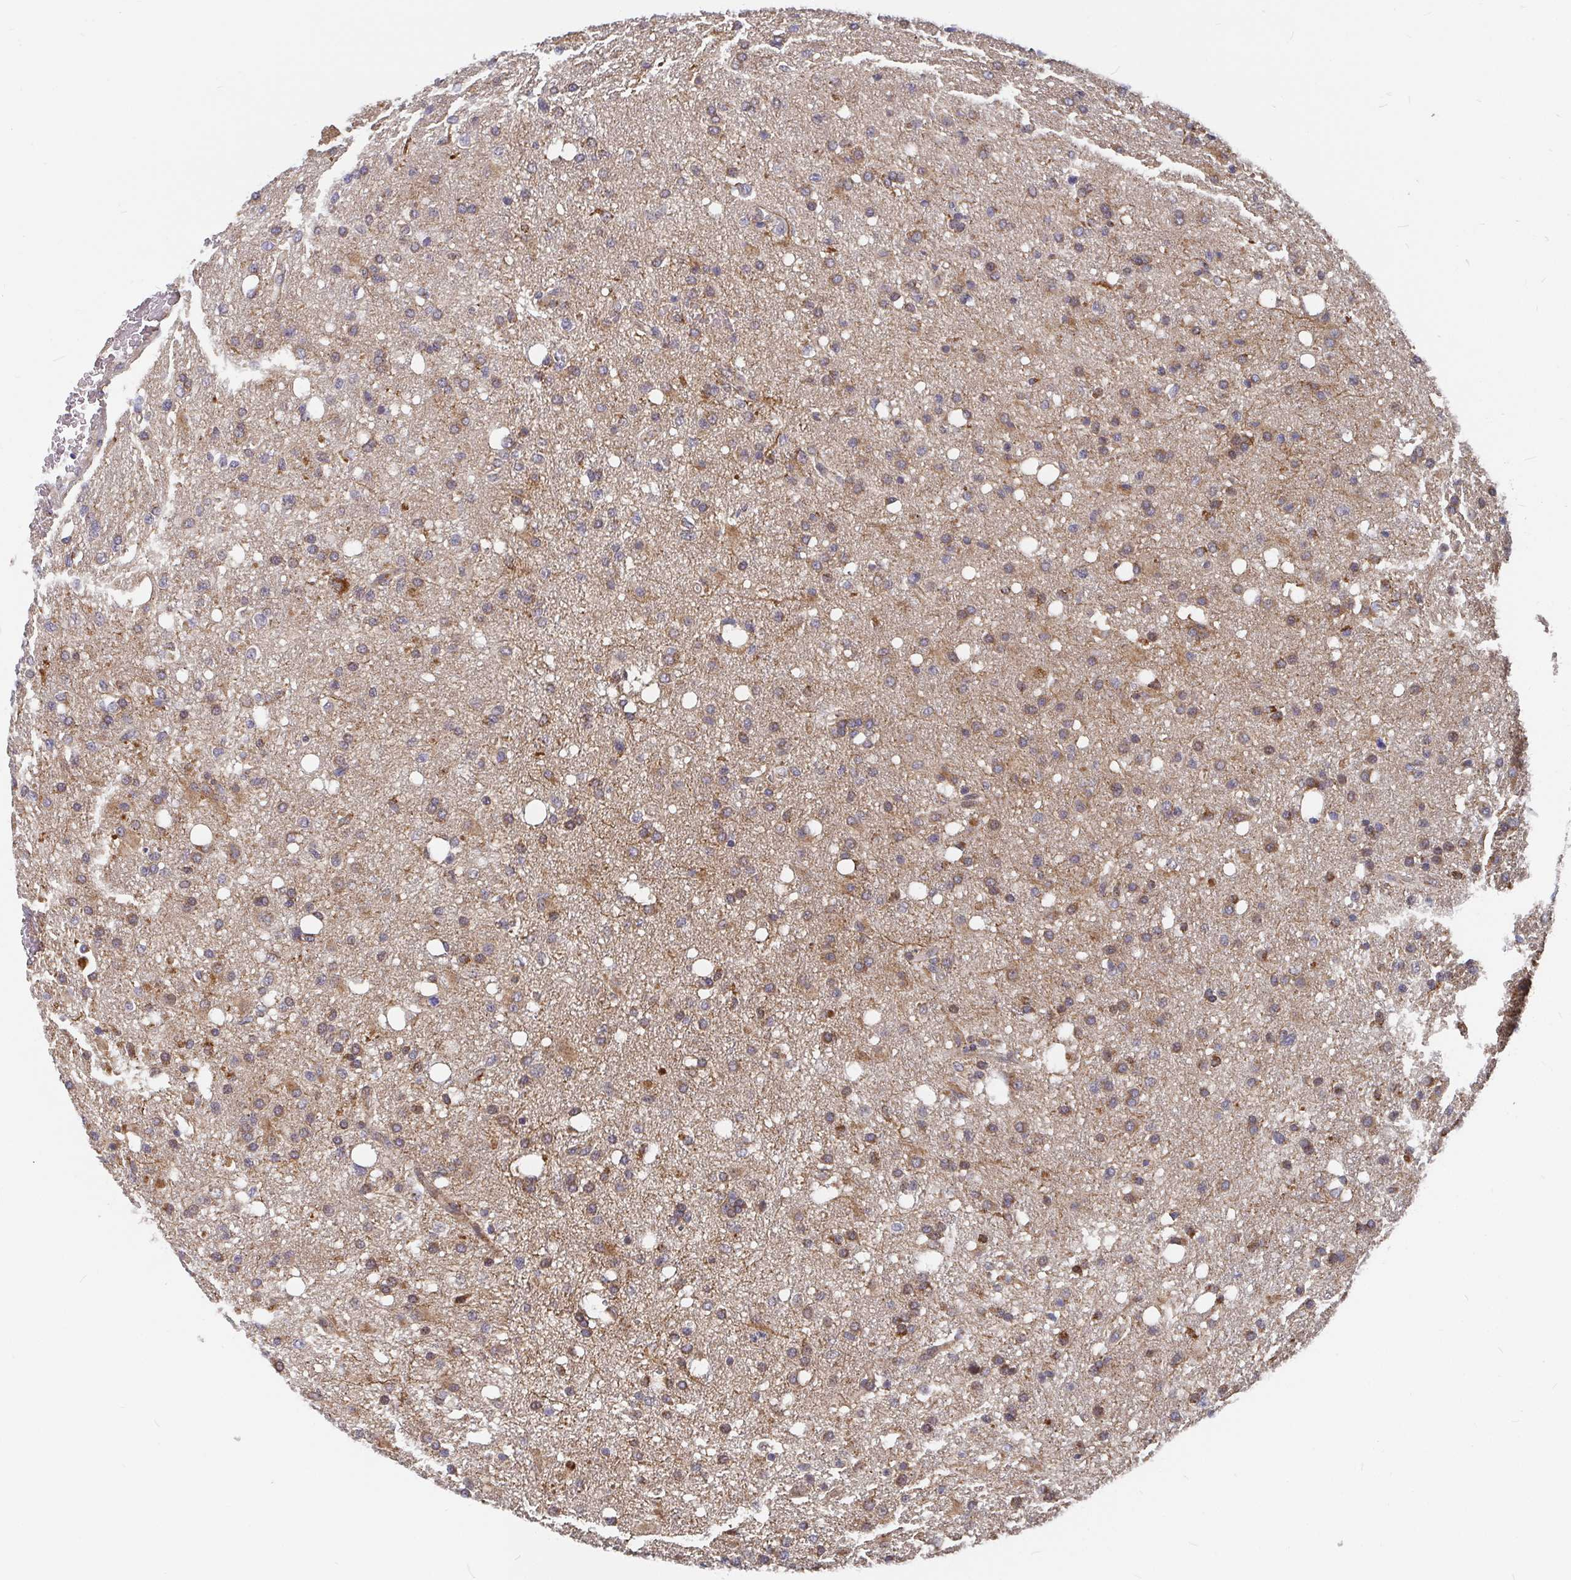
{"staining": {"intensity": "moderate", "quantity": ">75%", "location": "cytoplasmic/membranous"}, "tissue": "glioma", "cell_type": "Tumor cells", "image_type": "cancer", "snomed": [{"axis": "morphology", "description": "Glioma, malignant, Low grade"}, {"axis": "topography", "description": "Brain"}], "caption": "Protein expression analysis of human malignant glioma (low-grade) reveals moderate cytoplasmic/membranous expression in about >75% of tumor cells.", "gene": "PDF", "patient": {"sex": "female", "age": 58}}